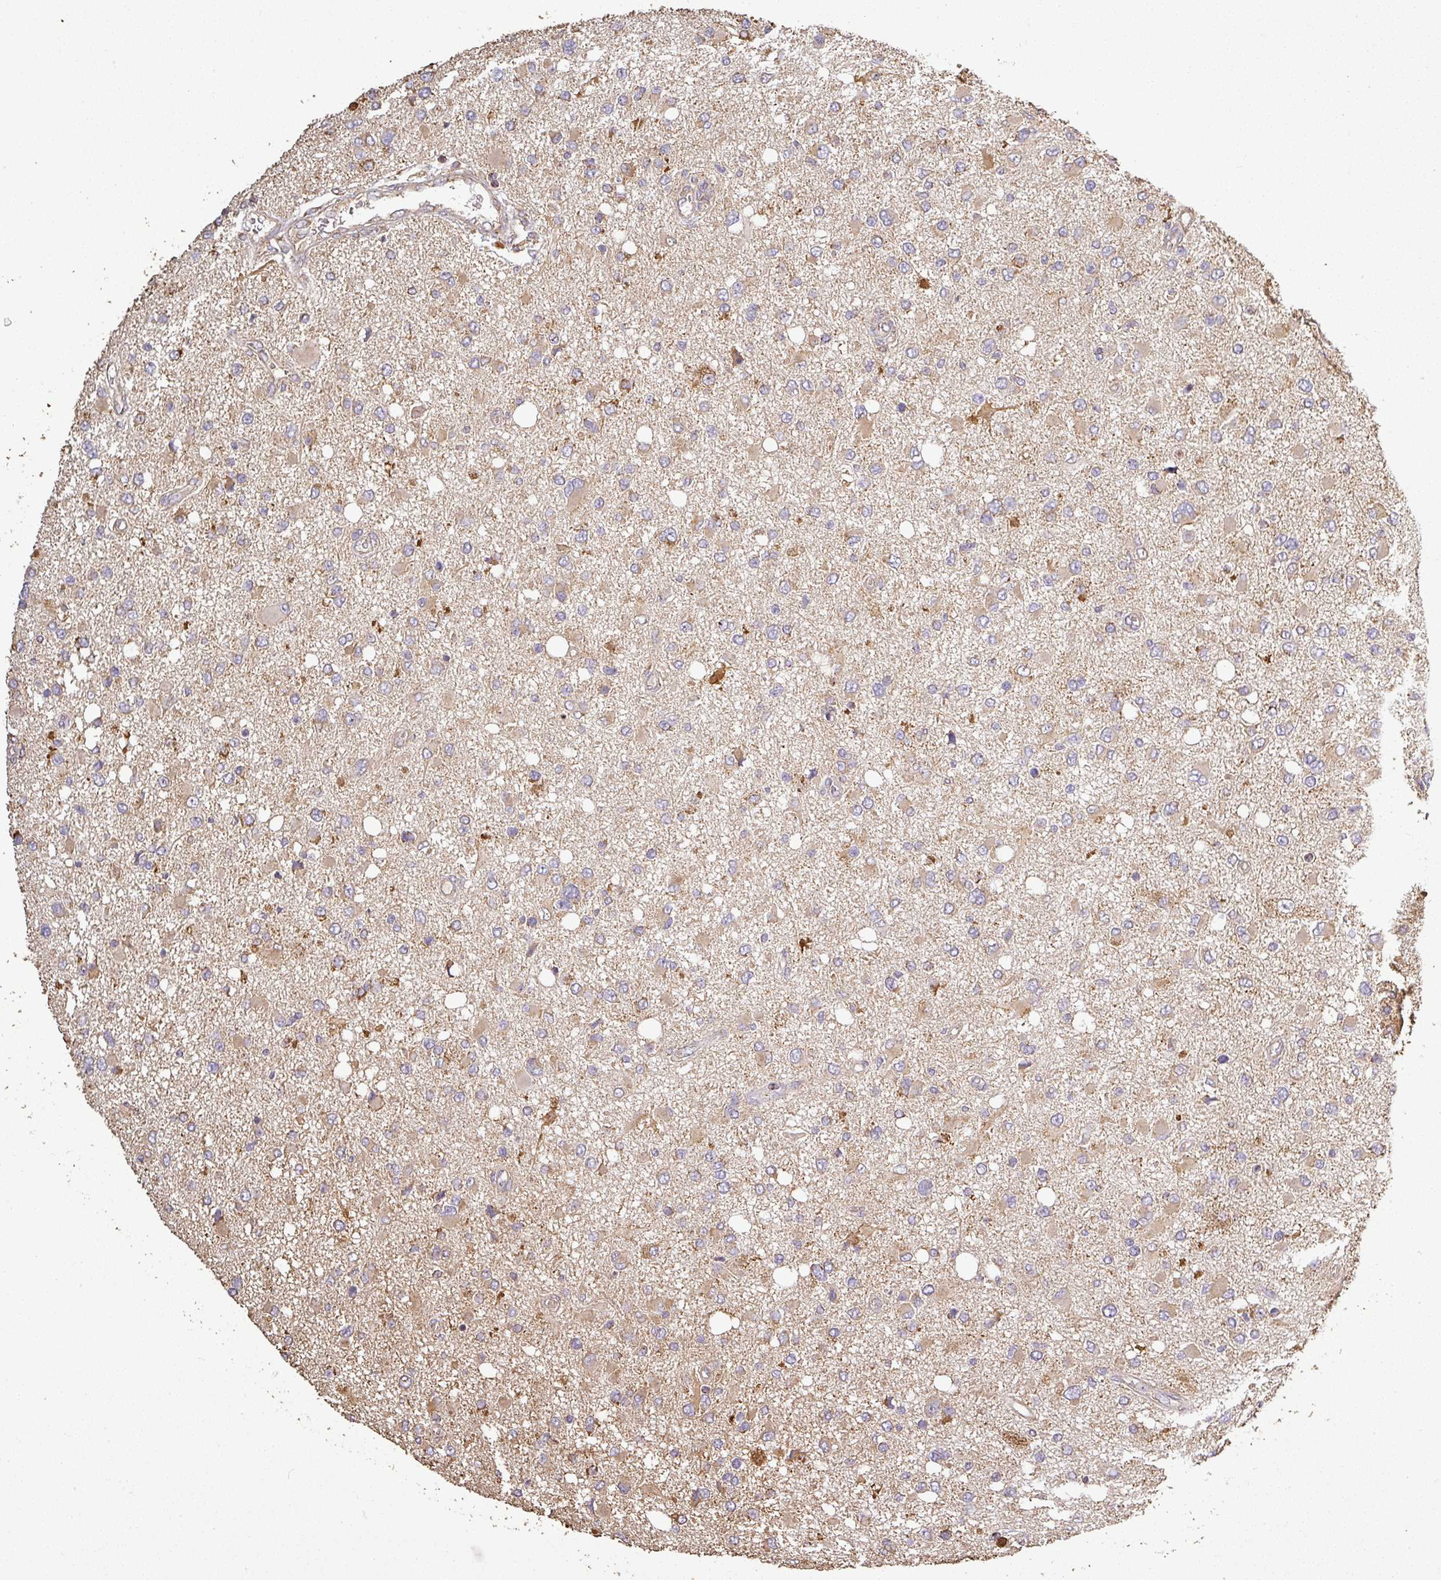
{"staining": {"intensity": "moderate", "quantity": "<25%", "location": "cytoplasmic/membranous"}, "tissue": "glioma", "cell_type": "Tumor cells", "image_type": "cancer", "snomed": [{"axis": "morphology", "description": "Glioma, malignant, High grade"}, {"axis": "topography", "description": "Brain"}], "caption": "The photomicrograph demonstrates a brown stain indicating the presence of a protein in the cytoplasmic/membranous of tumor cells in malignant glioma (high-grade).", "gene": "PLEKHM1", "patient": {"sex": "male", "age": 53}}